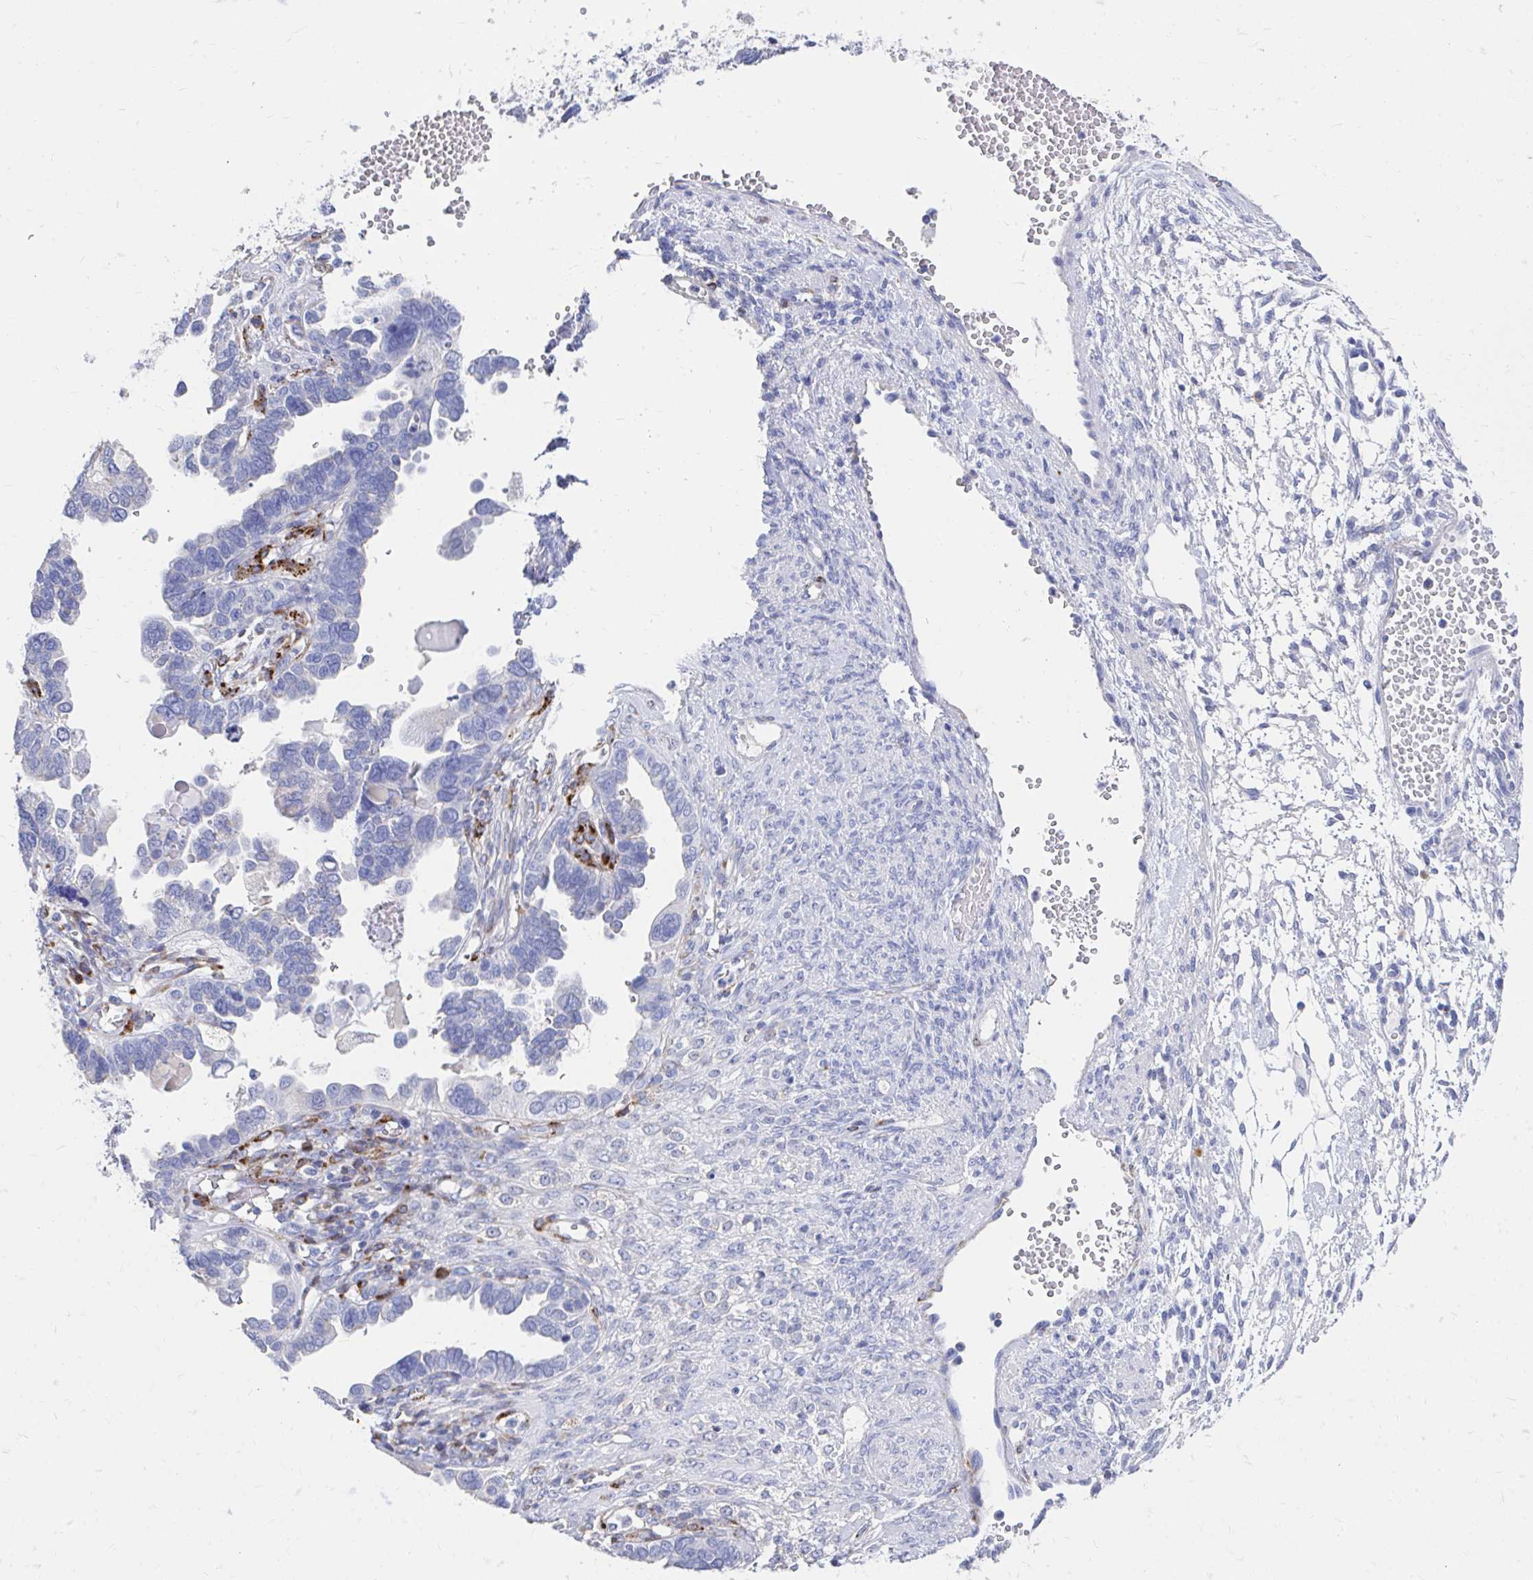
{"staining": {"intensity": "negative", "quantity": "none", "location": "none"}, "tissue": "ovarian cancer", "cell_type": "Tumor cells", "image_type": "cancer", "snomed": [{"axis": "morphology", "description": "Cystadenocarcinoma, serous, NOS"}, {"axis": "topography", "description": "Ovary"}], "caption": "DAB immunohistochemical staining of human ovarian serous cystadenocarcinoma shows no significant staining in tumor cells.", "gene": "LAMC3", "patient": {"sex": "female", "age": 51}}